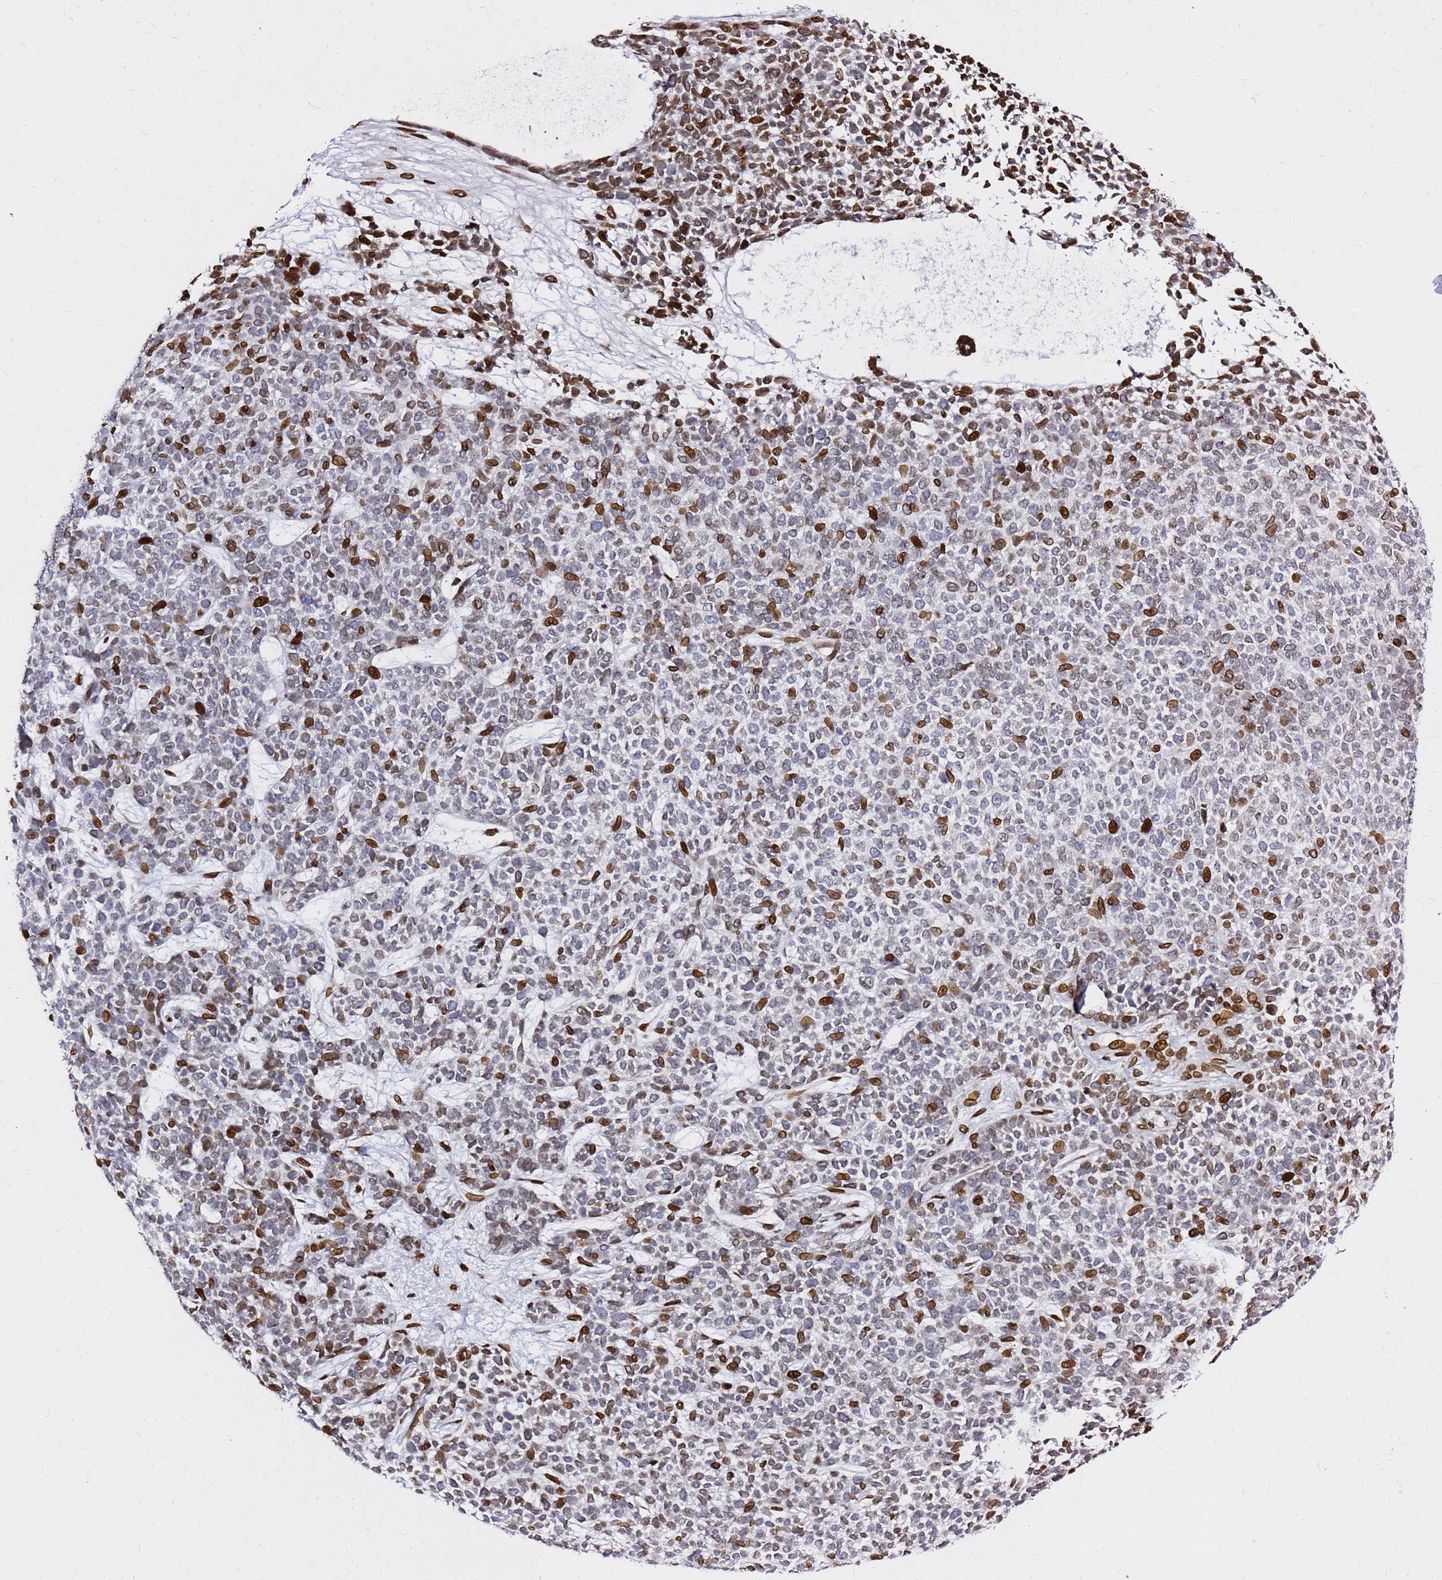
{"staining": {"intensity": "strong", "quantity": "25%-75%", "location": "cytoplasmic/membranous,nuclear"}, "tissue": "skin cancer", "cell_type": "Tumor cells", "image_type": "cancer", "snomed": [{"axis": "morphology", "description": "Basal cell carcinoma"}, {"axis": "topography", "description": "Skin"}], "caption": "Human skin cancer stained with a brown dye reveals strong cytoplasmic/membranous and nuclear positive staining in approximately 25%-75% of tumor cells.", "gene": "C6orf141", "patient": {"sex": "female", "age": 84}}